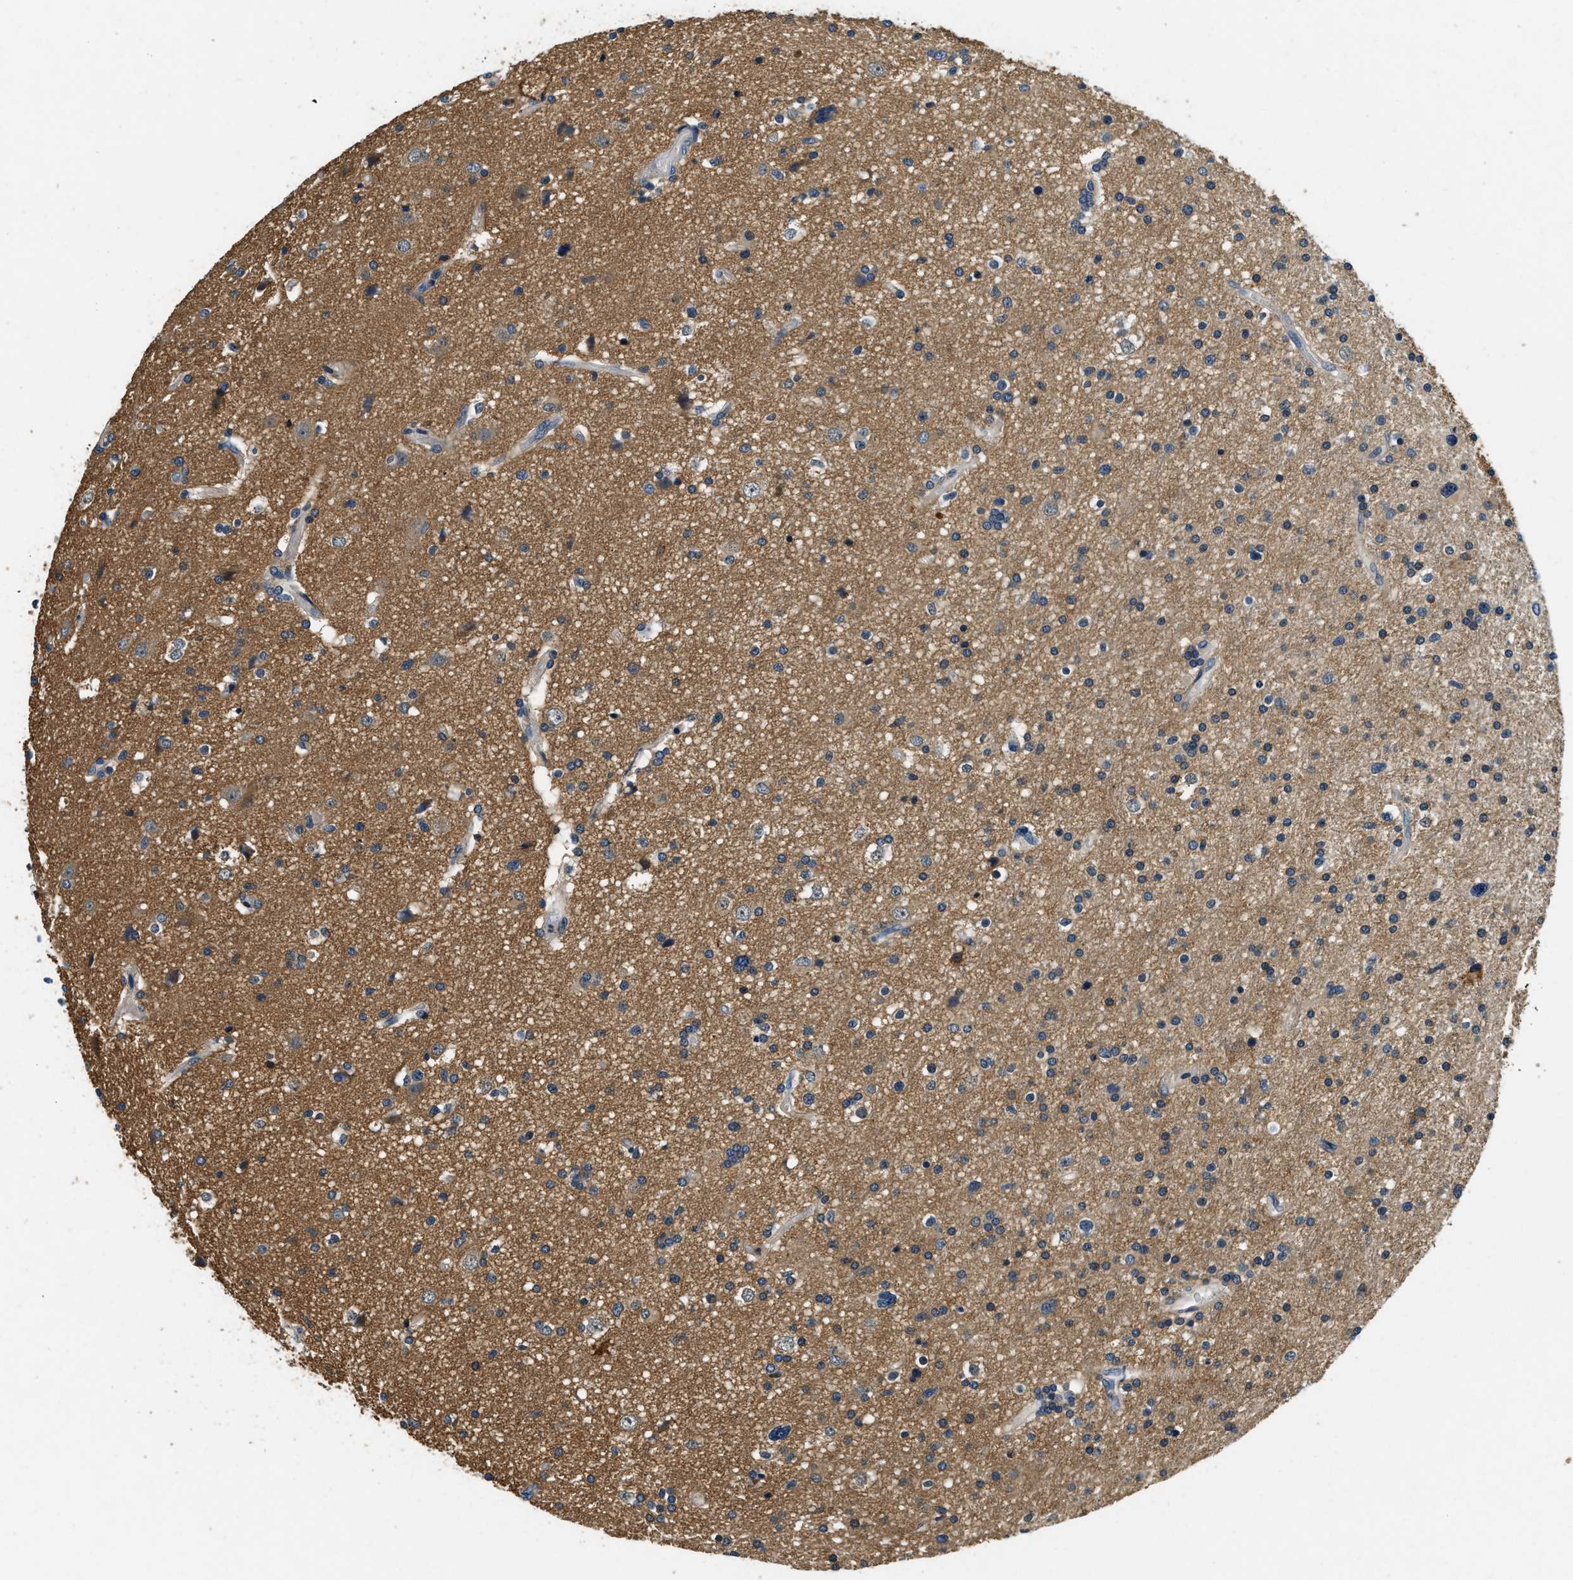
{"staining": {"intensity": "moderate", "quantity": ">75%", "location": "cytoplasmic/membranous"}, "tissue": "glioma", "cell_type": "Tumor cells", "image_type": "cancer", "snomed": [{"axis": "morphology", "description": "Glioma, malignant, High grade"}, {"axis": "topography", "description": "Brain"}], "caption": "Glioma stained for a protein (brown) shows moderate cytoplasmic/membranous positive expression in approximately >75% of tumor cells.", "gene": "RESF1", "patient": {"sex": "male", "age": 33}}